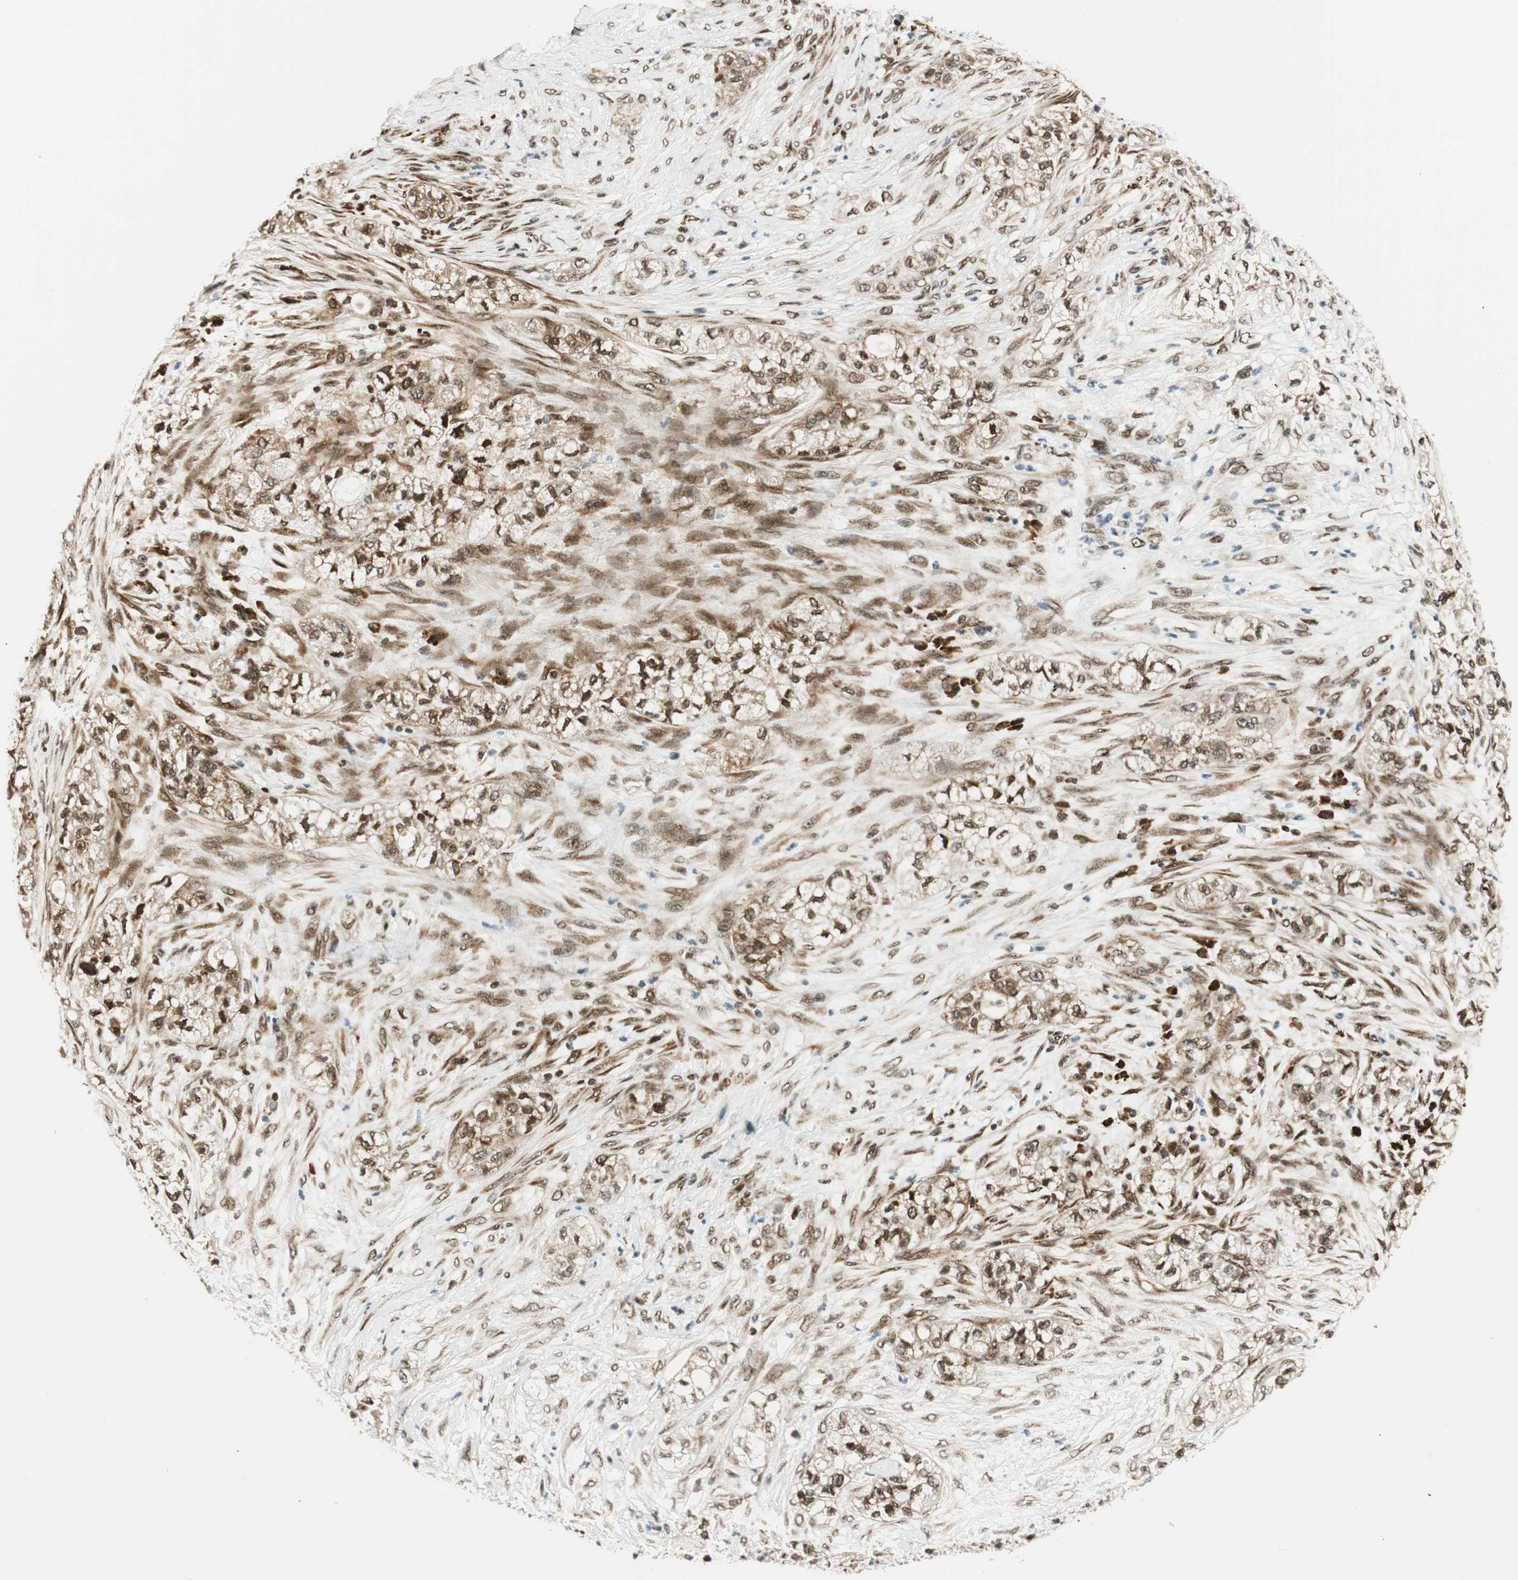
{"staining": {"intensity": "moderate", "quantity": ">75%", "location": "nuclear"}, "tissue": "pancreatic cancer", "cell_type": "Tumor cells", "image_type": "cancer", "snomed": [{"axis": "morphology", "description": "Adenocarcinoma, NOS"}, {"axis": "topography", "description": "Pancreas"}], "caption": "This micrograph shows IHC staining of human pancreatic cancer, with medium moderate nuclear expression in about >75% of tumor cells.", "gene": "RING1", "patient": {"sex": "female", "age": 78}}